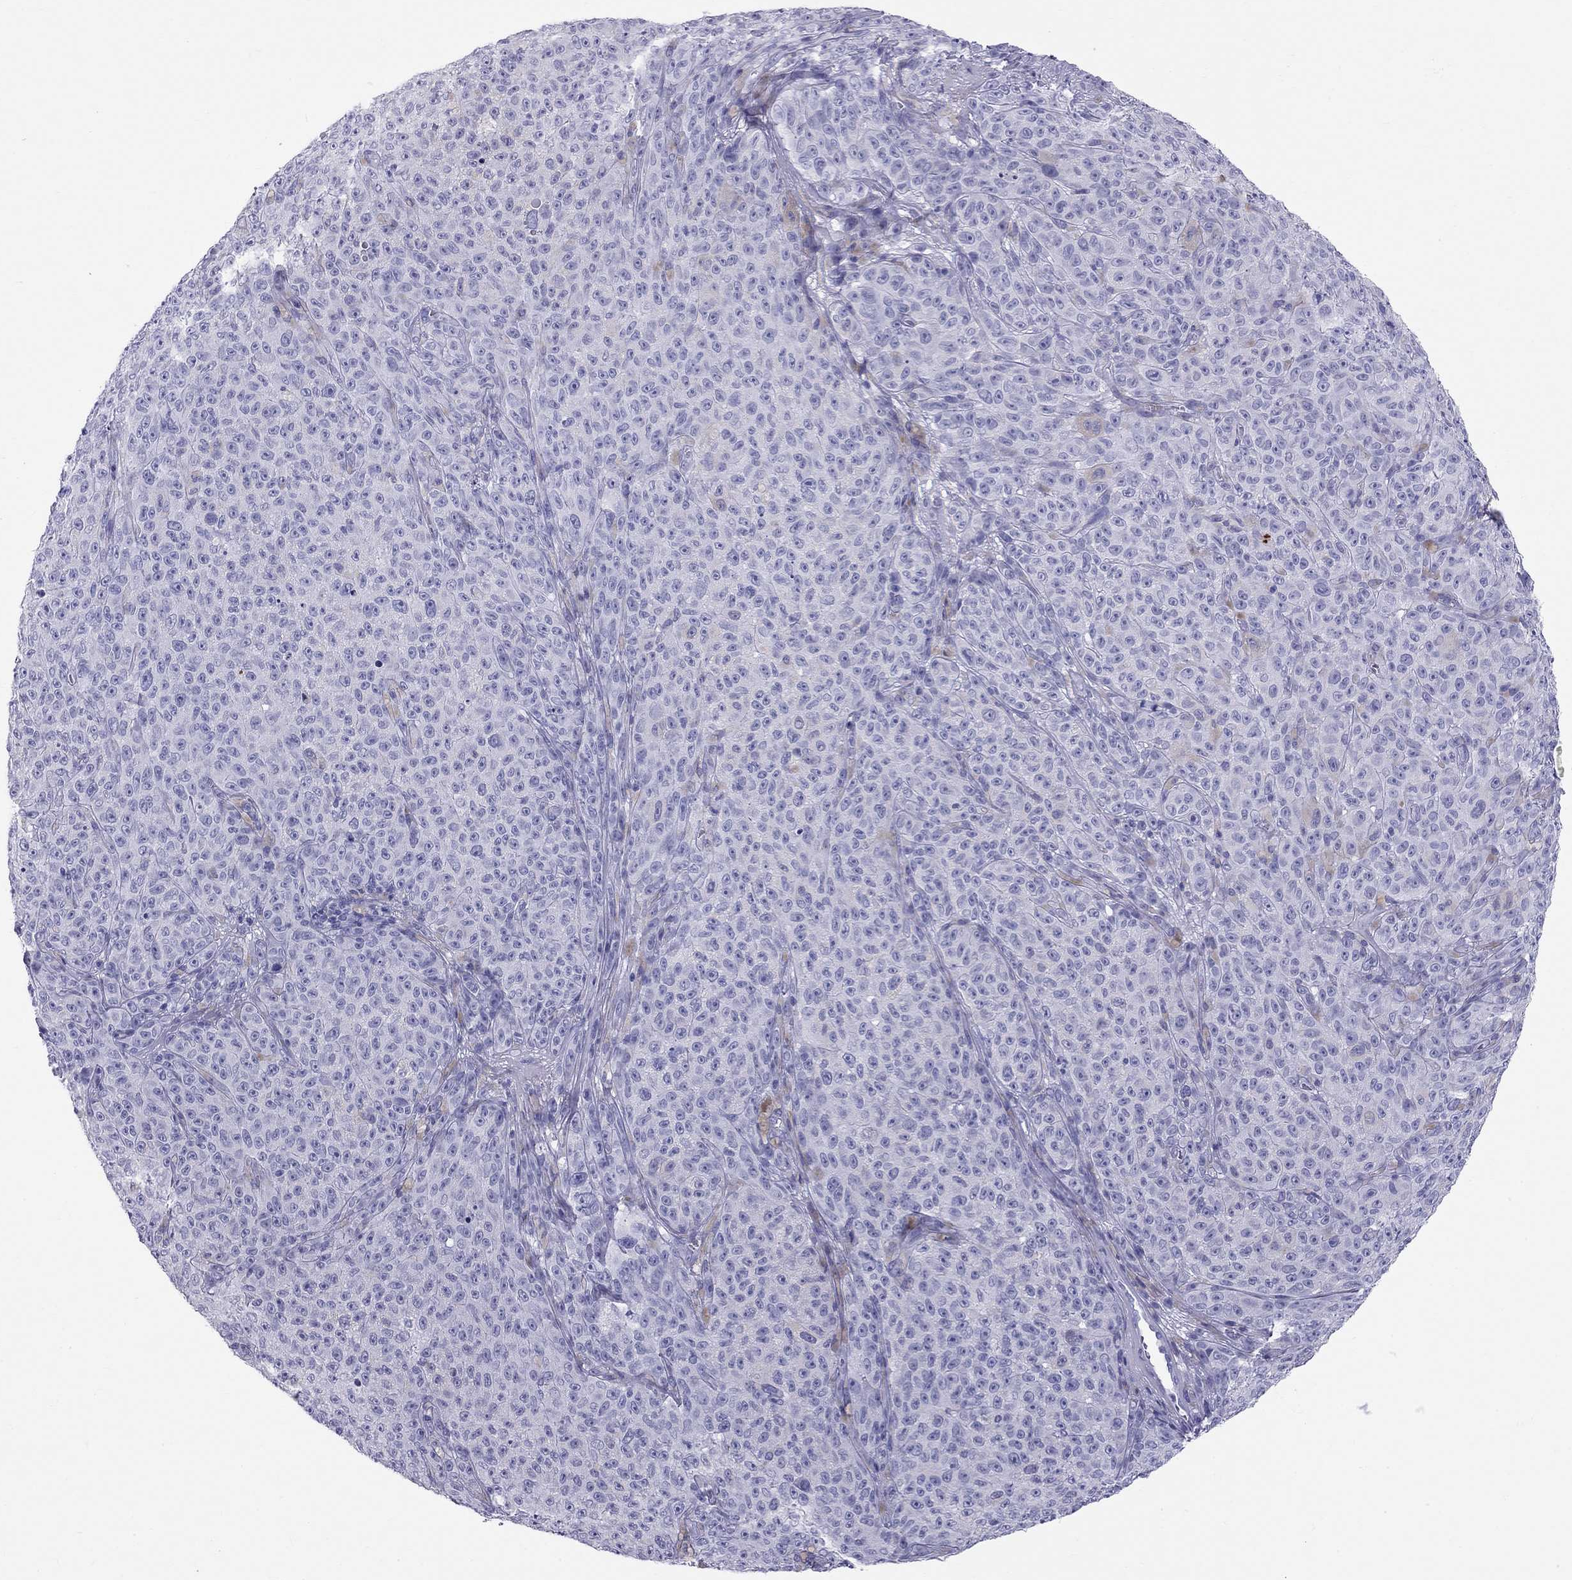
{"staining": {"intensity": "negative", "quantity": "none", "location": "none"}, "tissue": "melanoma", "cell_type": "Tumor cells", "image_type": "cancer", "snomed": [{"axis": "morphology", "description": "Malignant melanoma, NOS"}, {"axis": "topography", "description": "Skin"}], "caption": "This image is of melanoma stained with immunohistochemistry (IHC) to label a protein in brown with the nuclei are counter-stained blue. There is no staining in tumor cells.", "gene": "TRPM3", "patient": {"sex": "female", "age": 82}}